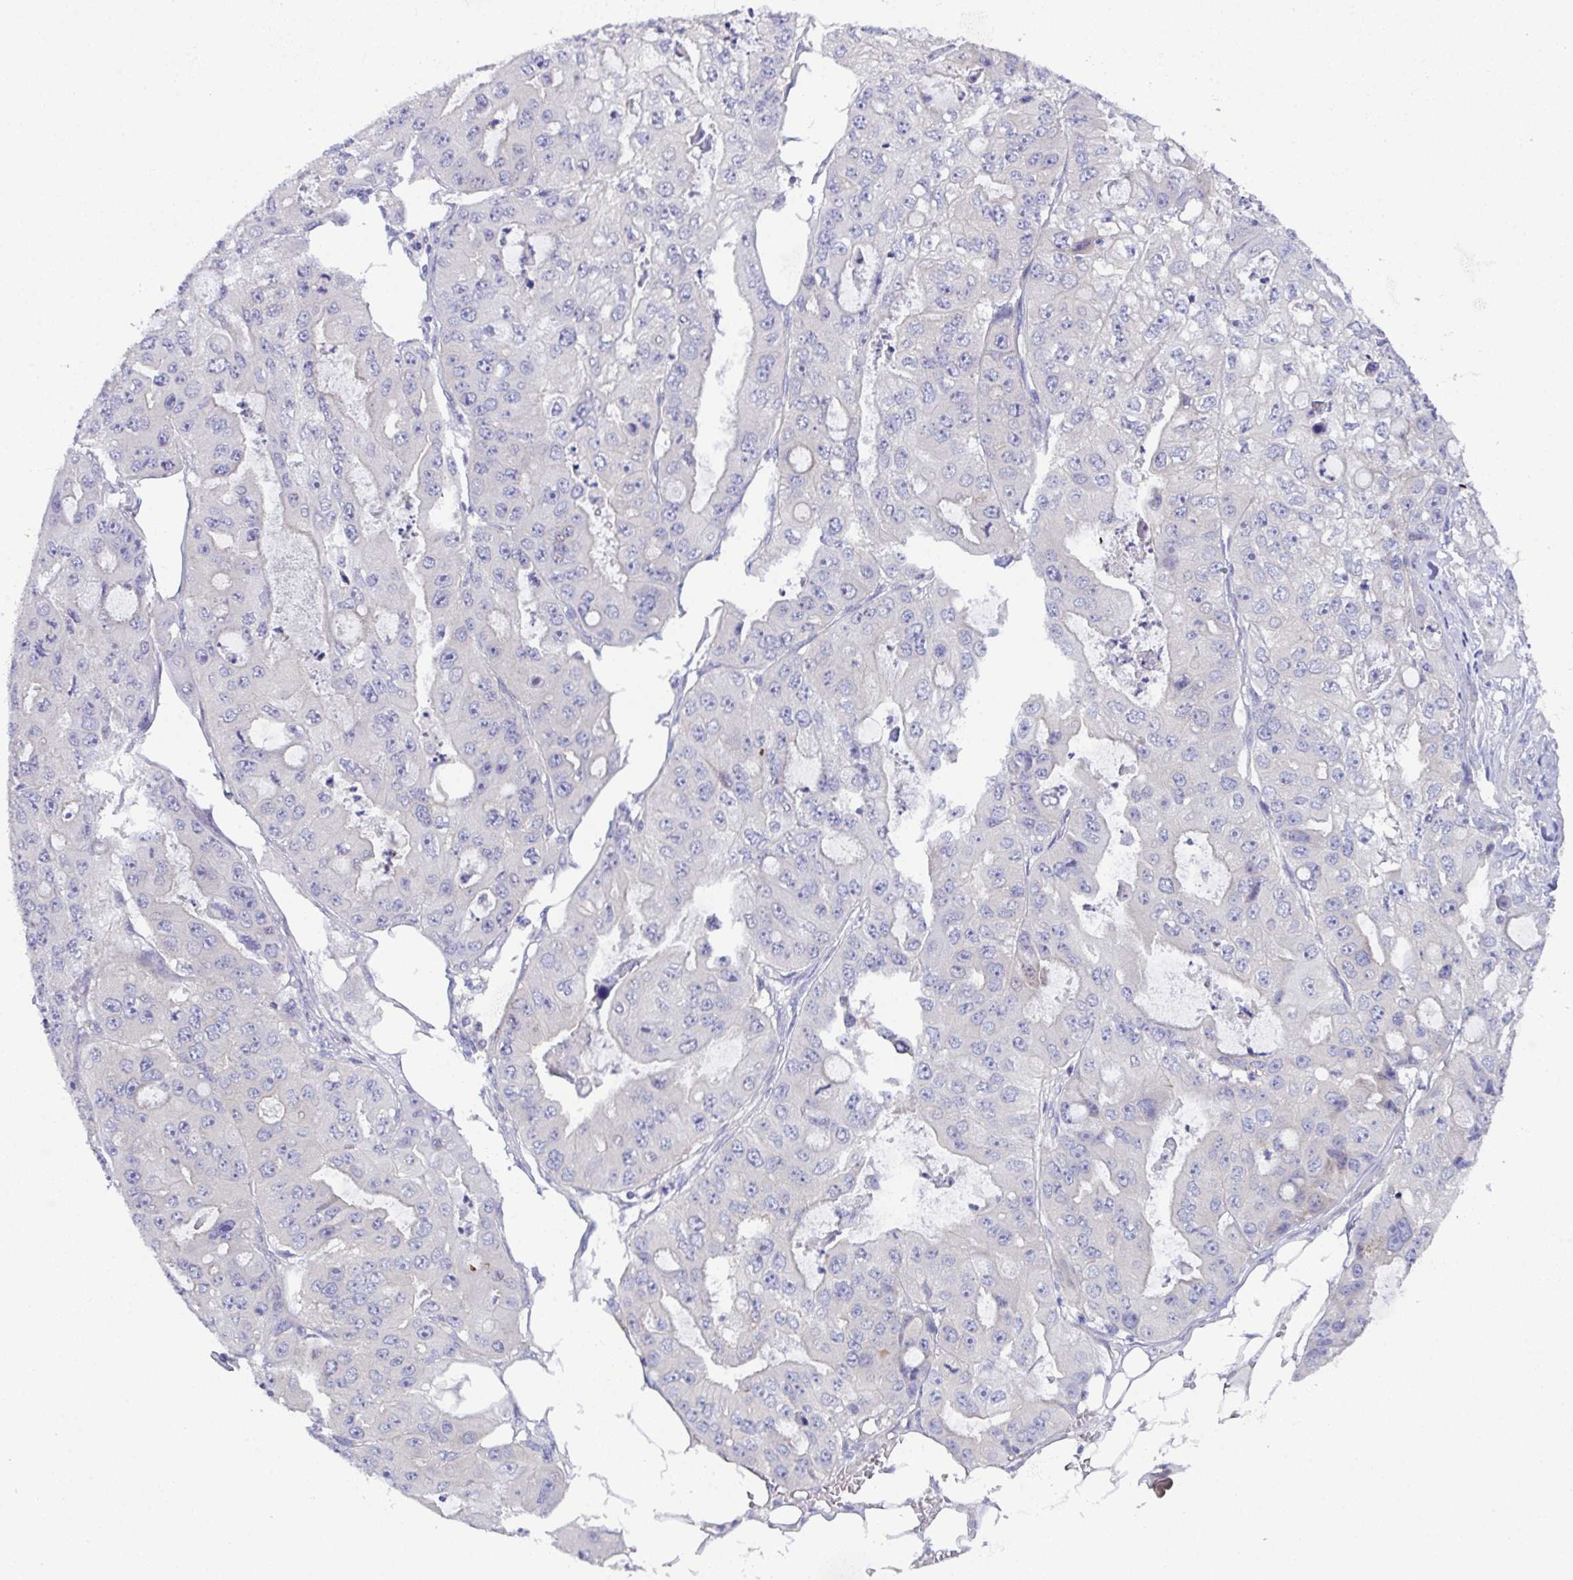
{"staining": {"intensity": "negative", "quantity": "none", "location": "none"}, "tissue": "ovarian cancer", "cell_type": "Tumor cells", "image_type": "cancer", "snomed": [{"axis": "morphology", "description": "Cystadenocarcinoma, serous, NOS"}, {"axis": "topography", "description": "Ovary"}], "caption": "This is a photomicrograph of IHC staining of ovarian cancer (serous cystadenocarcinoma), which shows no expression in tumor cells.", "gene": "CFAP97D1", "patient": {"sex": "female", "age": 56}}